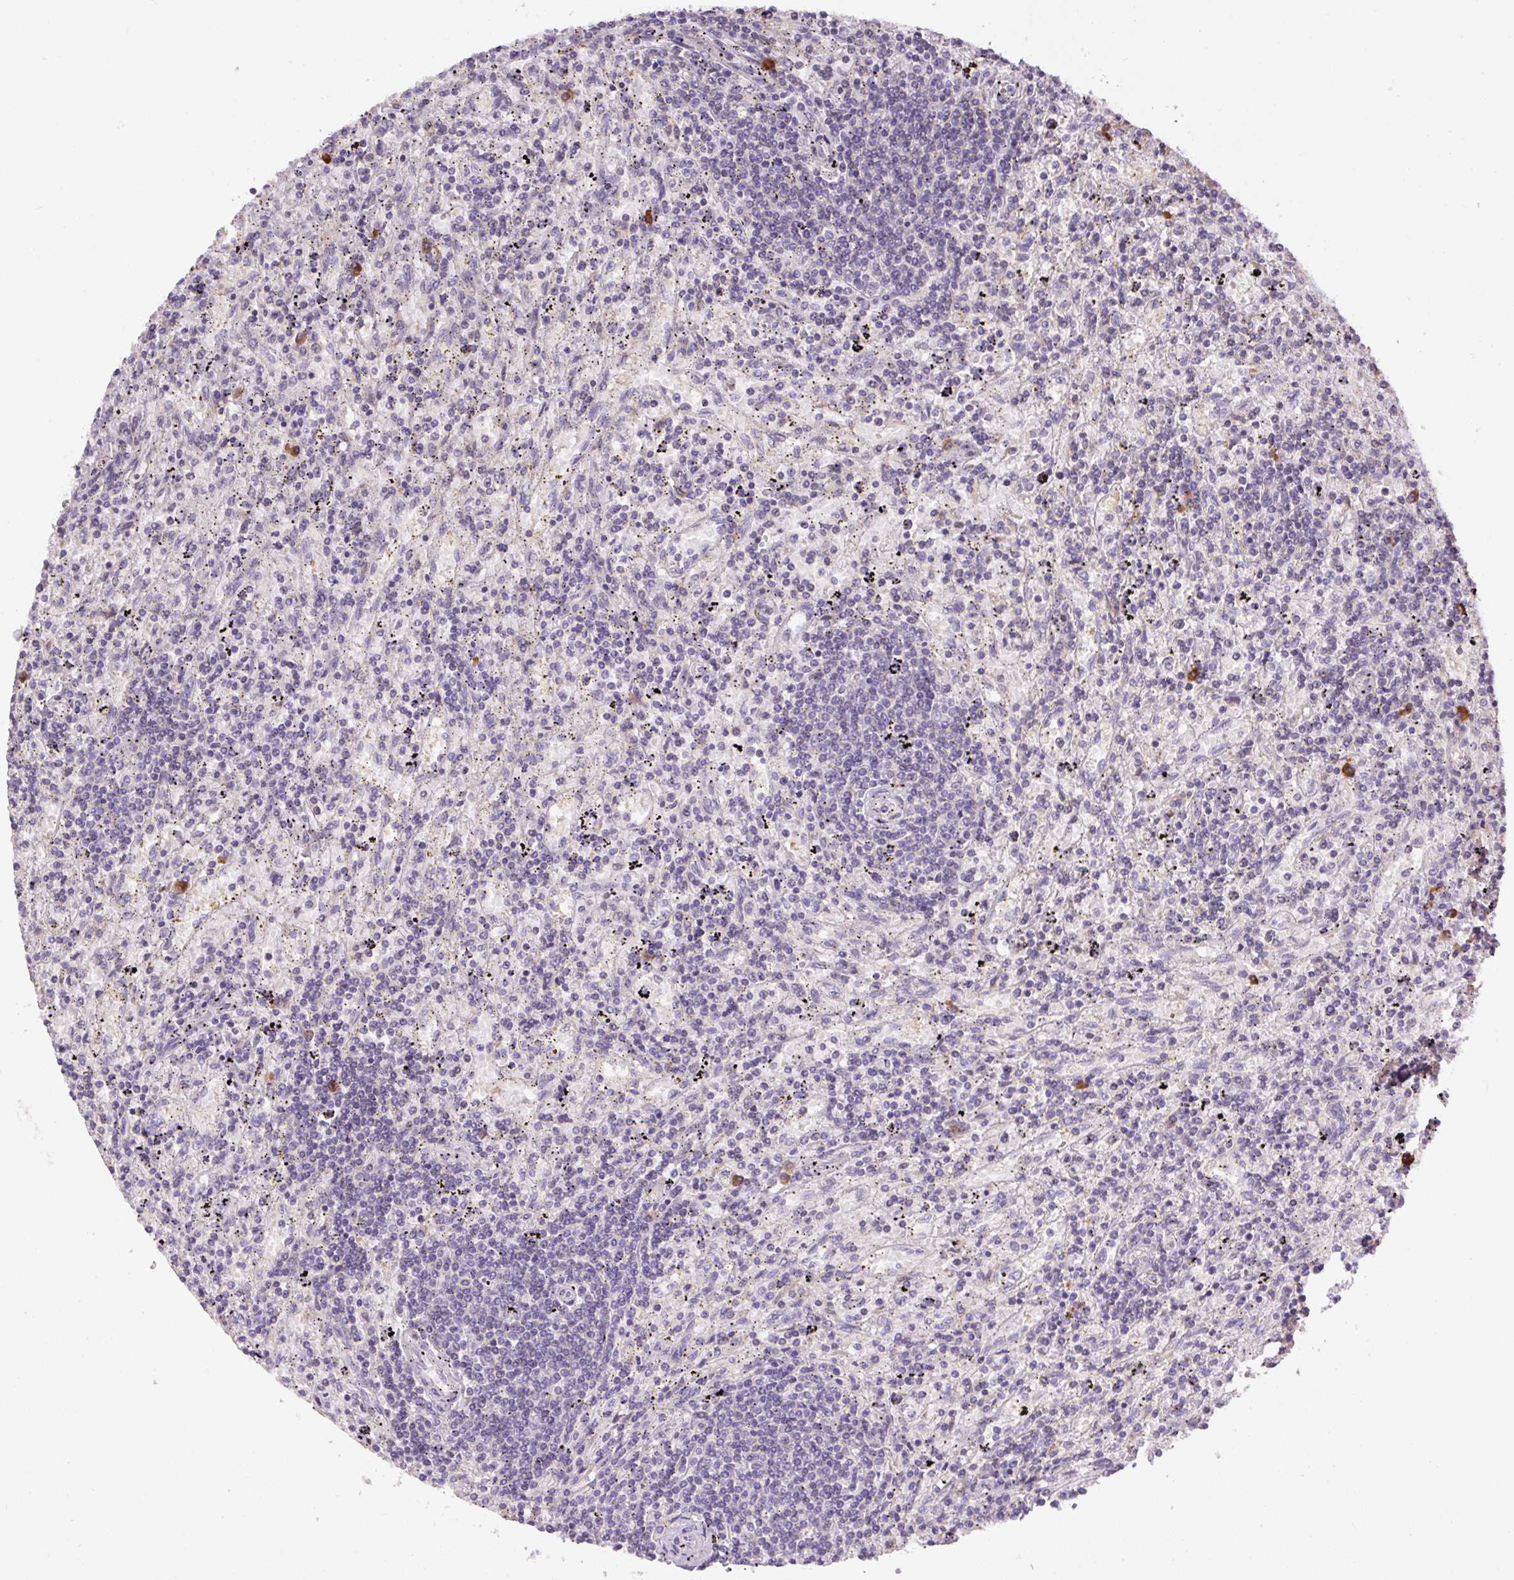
{"staining": {"intensity": "negative", "quantity": "none", "location": "none"}, "tissue": "lymphoma", "cell_type": "Tumor cells", "image_type": "cancer", "snomed": [{"axis": "morphology", "description": "Malignant lymphoma, non-Hodgkin's type, Low grade"}, {"axis": "topography", "description": "Spleen"}], "caption": "Lymphoma stained for a protein using immunohistochemistry (IHC) exhibits no expression tumor cells.", "gene": "PPME1", "patient": {"sex": "male", "age": 76}}